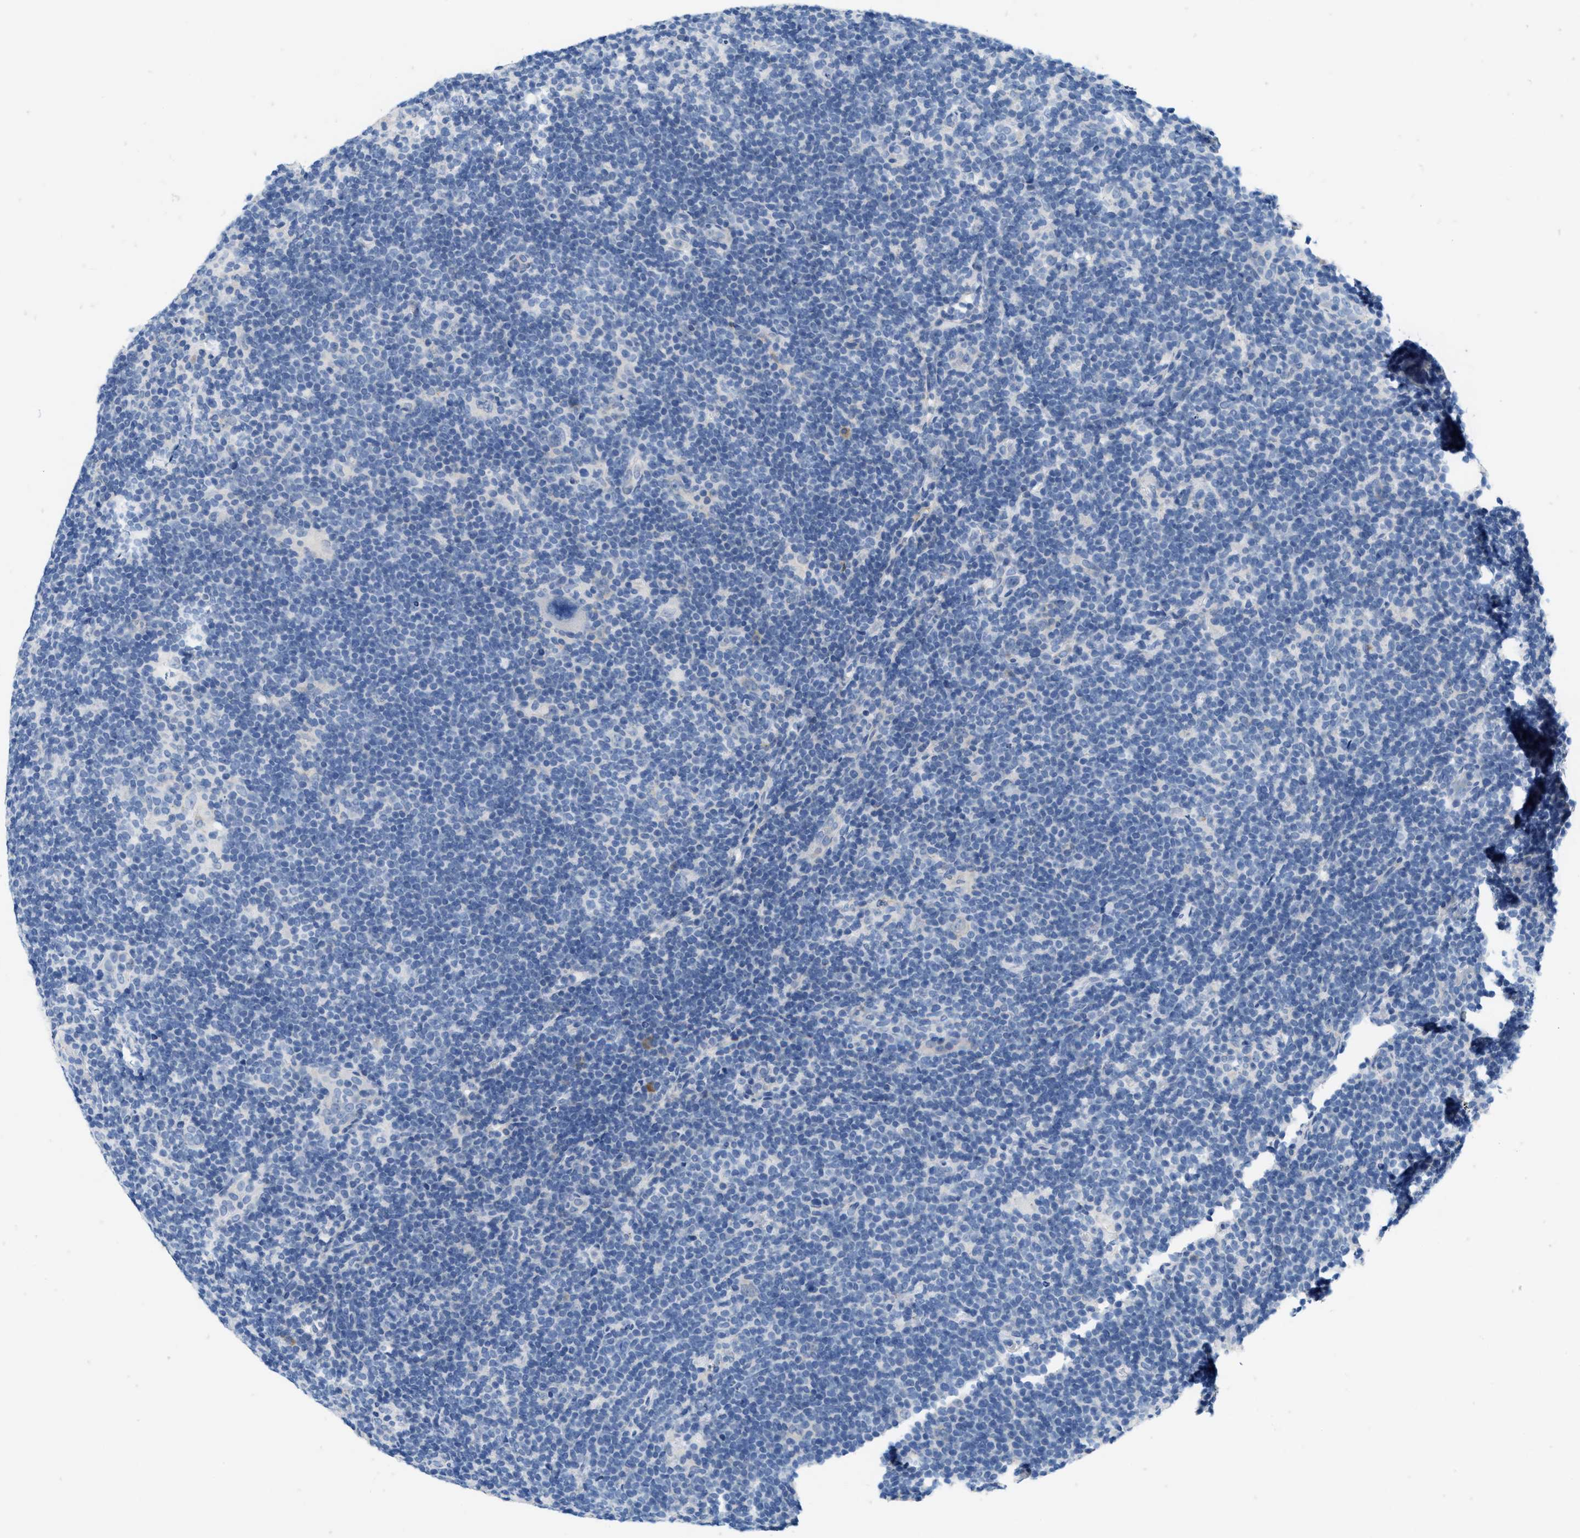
{"staining": {"intensity": "negative", "quantity": "none", "location": "none"}, "tissue": "lymphoma", "cell_type": "Tumor cells", "image_type": "cancer", "snomed": [{"axis": "morphology", "description": "Hodgkin's disease, NOS"}, {"axis": "topography", "description": "Lymph node"}], "caption": "Lymphoma stained for a protein using immunohistochemistry displays no expression tumor cells.", "gene": "ABCB11", "patient": {"sex": "female", "age": 57}}